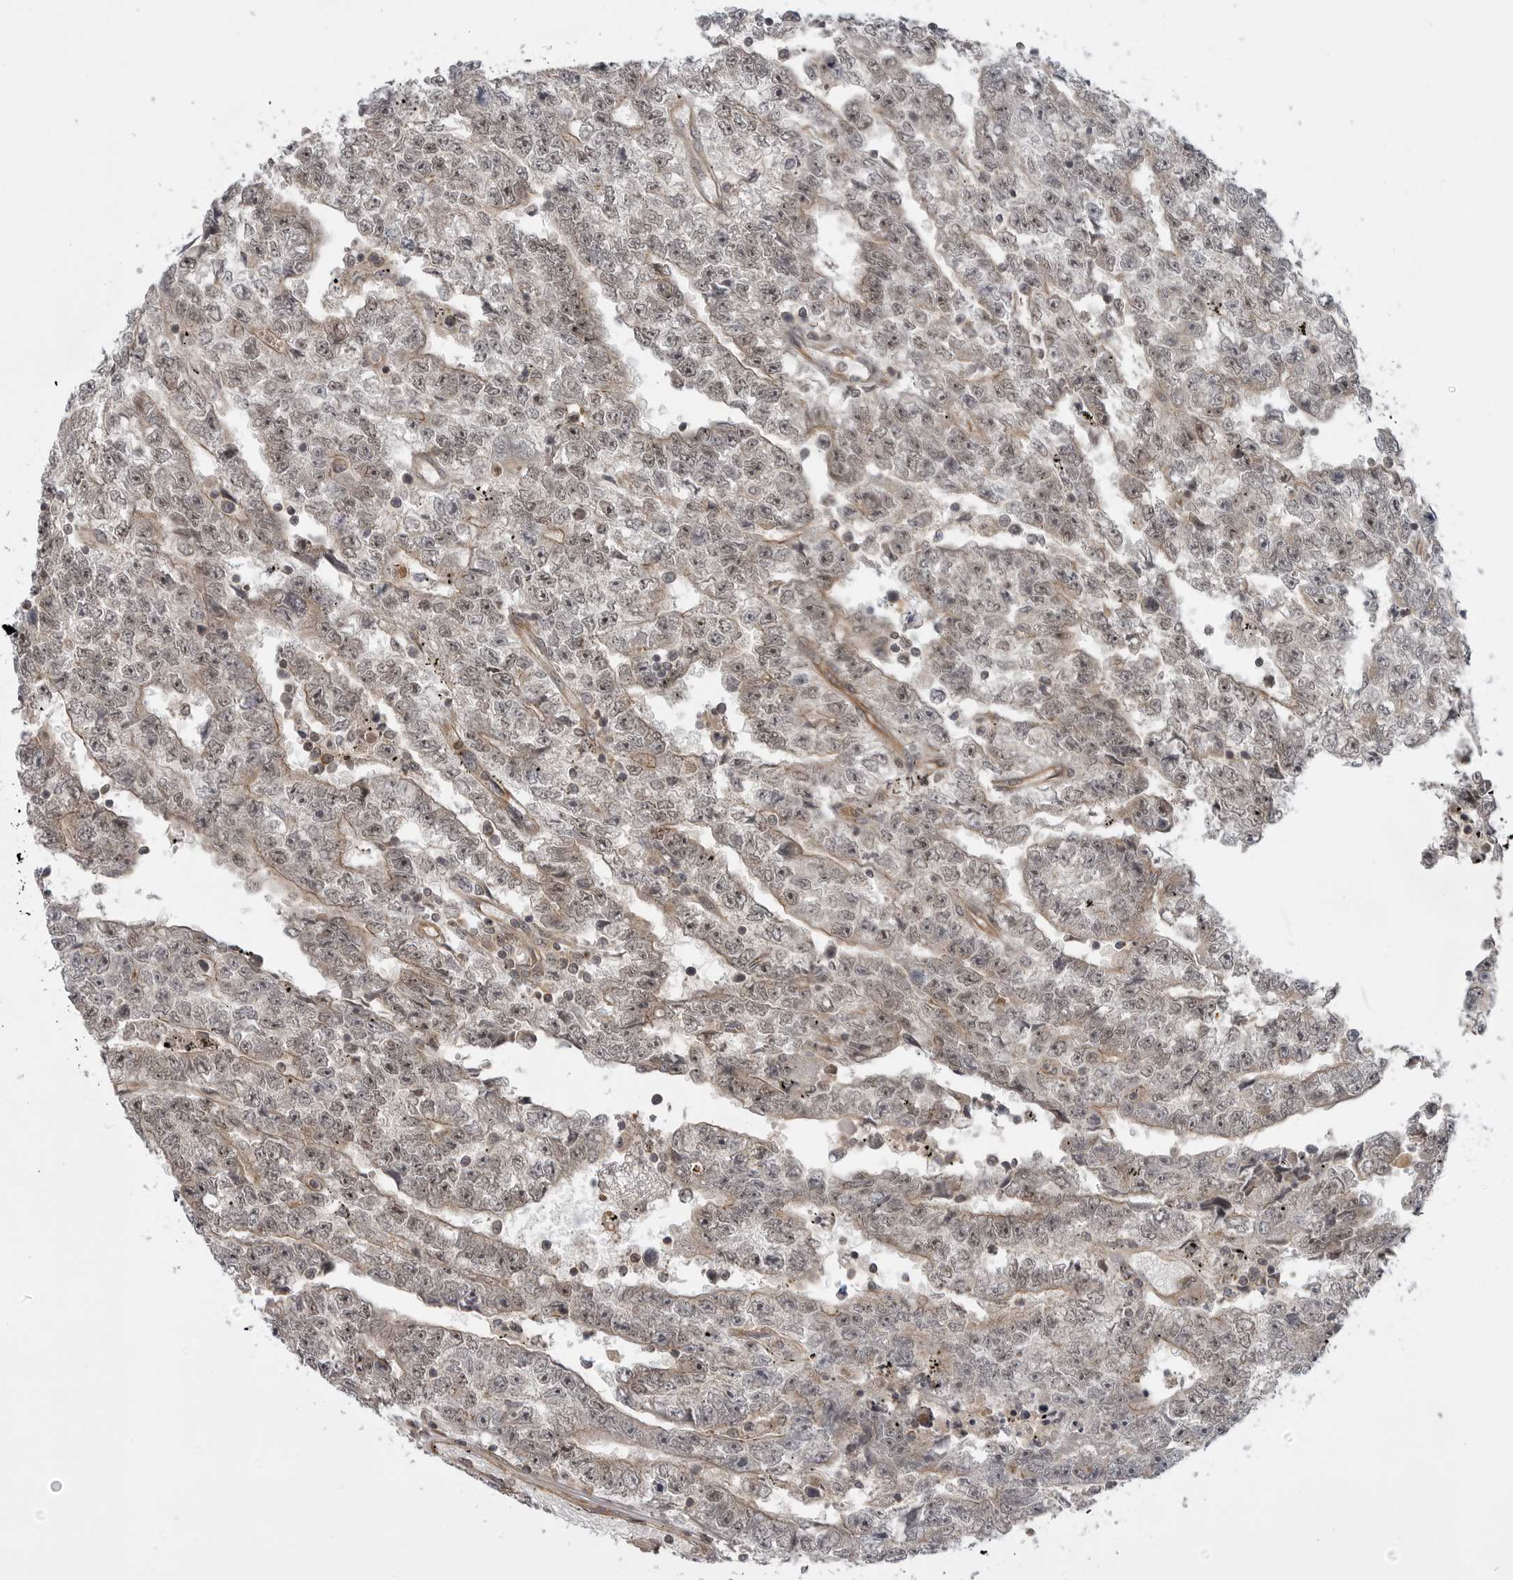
{"staining": {"intensity": "weak", "quantity": "<25%", "location": "cytoplasmic/membranous"}, "tissue": "testis cancer", "cell_type": "Tumor cells", "image_type": "cancer", "snomed": [{"axis": "morphology", "description": "Carcinoma, Embryonal, NOS"}, {"axis": "topography", "description": "Testis"}], "caption": "This is an IHC histopathology image of human testis cancer (embryonal carcinoma). There is no staining in tumor cells.", "gene": "LRRC45", "patient": {"sex": "male", "age": 25}}